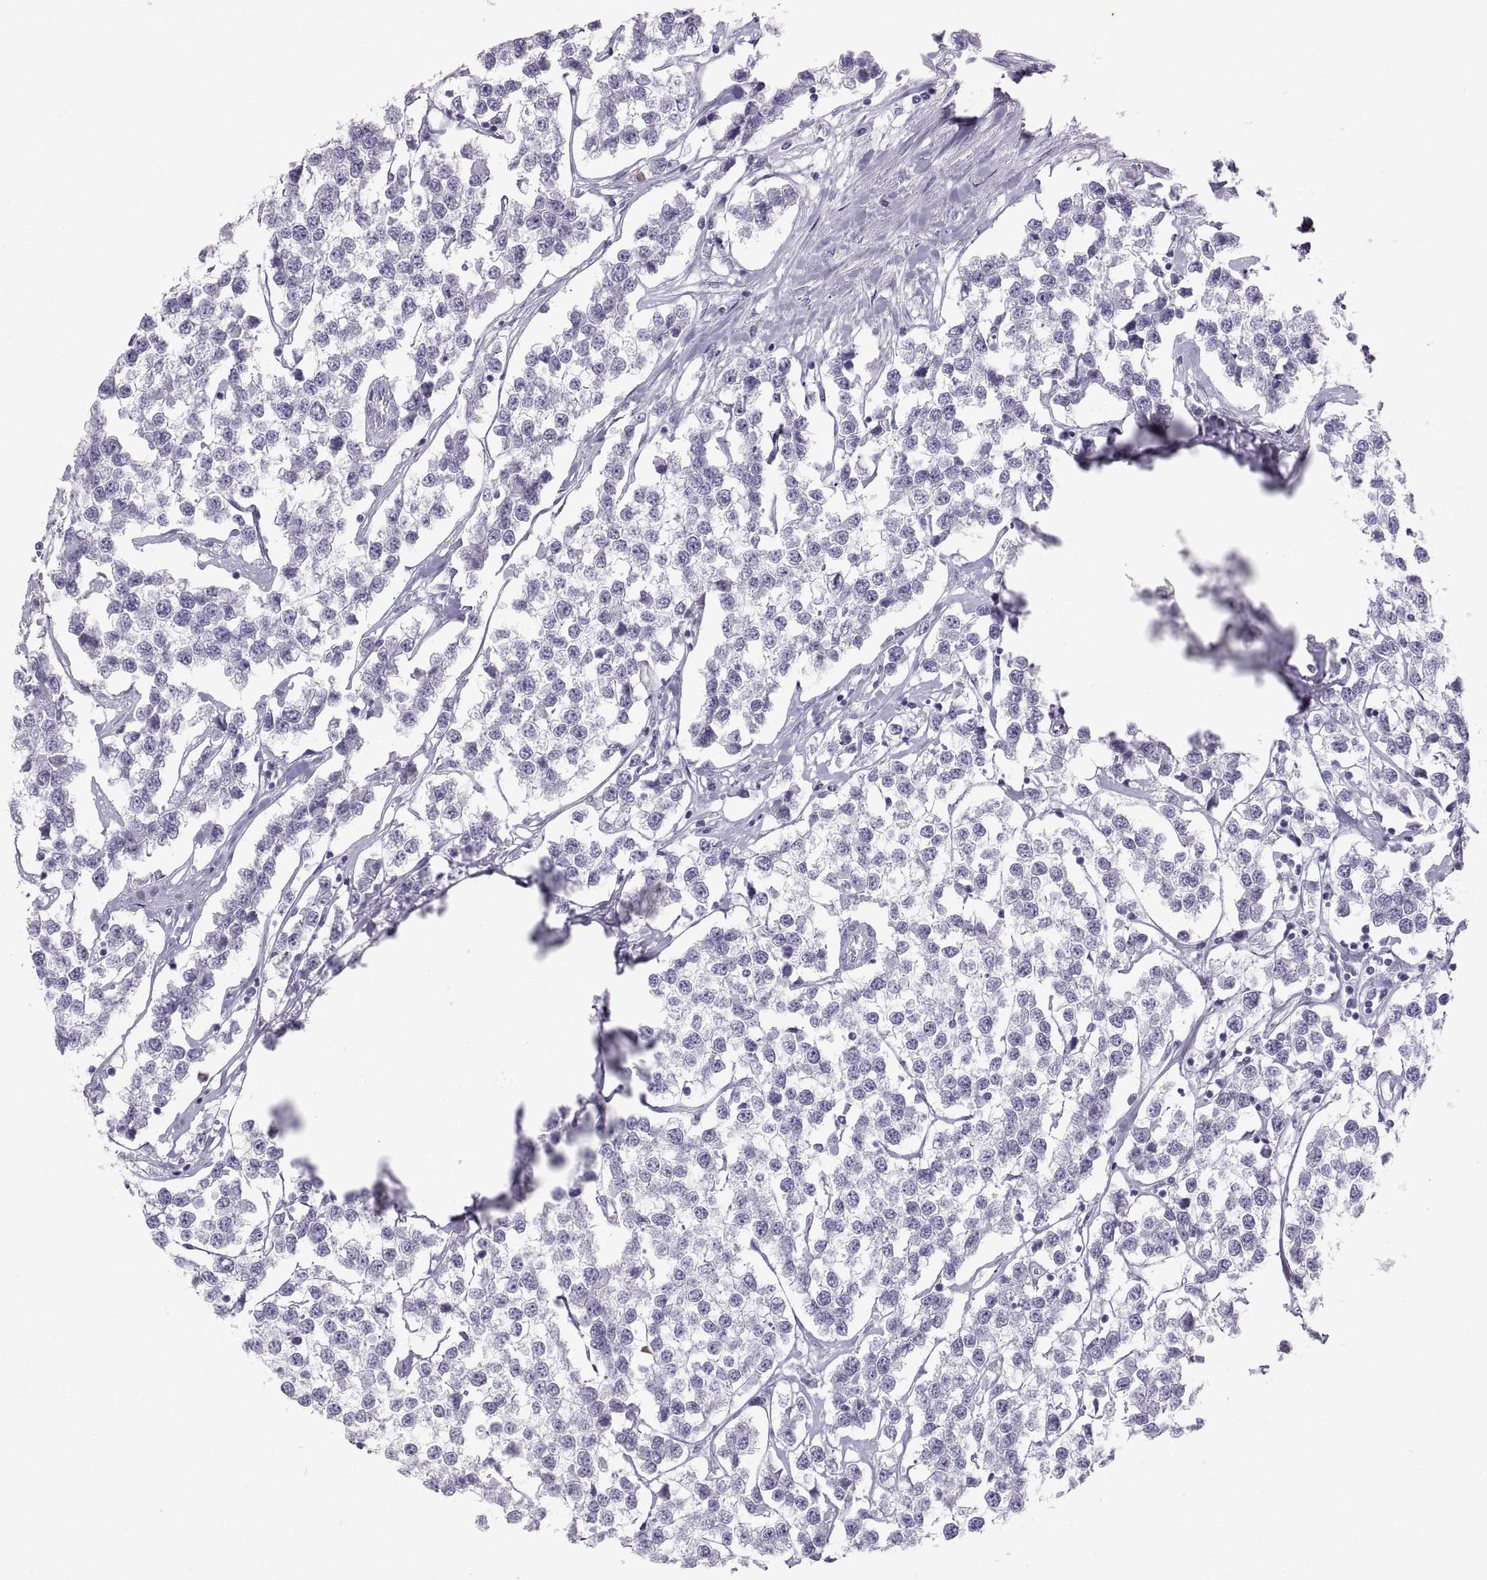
{"staining": {"intensity": "negative", "quantity": "none", "location": "none"}, "tissue": "testis cancer", "cell_type": "Tumor cells", "image_type": "cancer", "snomed": [{"axis": "morphology", "description": "Seminoma, NOS"}, {"axis": "topography", "description": "Testis"}], "caption": "Photomicrograph shows no protein expression in tumor cells of testis cancer tissue.", "gene": "SLC22A6", "patient": {"sex": "male", "age": 59}}